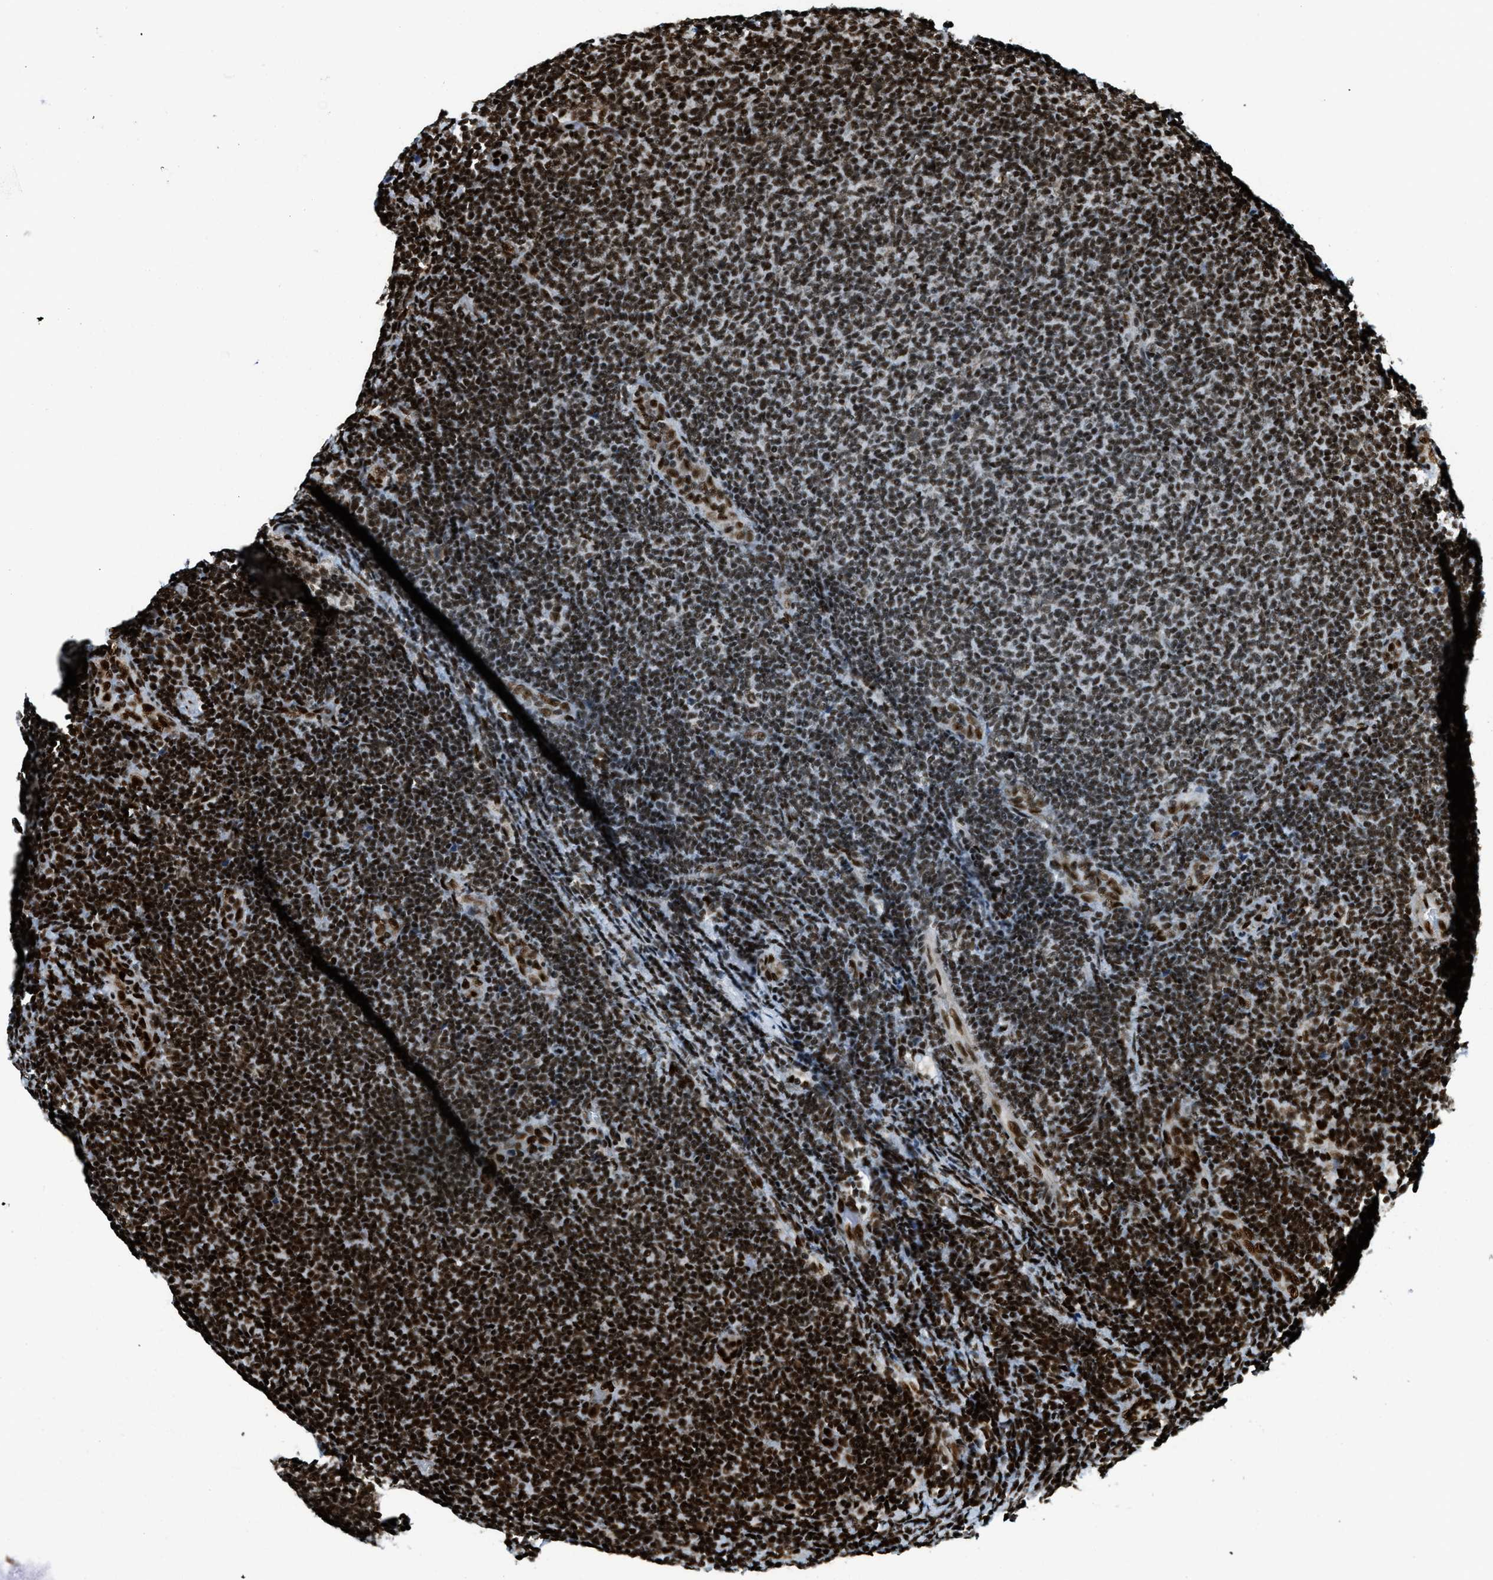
{"staining": {"intensity": "strong", "quantity": "25%-75%", "location": "nuclear"}, "tissue": "lymphoma", "cell_type": "Tumor cells", "image_type": "cancer", "snomed": [{"axis": "morphology", "description": "Malignant lymphoma, non-Hodgkin's type, Low grade"}, {"axis": "topography", "description": "Lymph node"}], "caption": "A brown stain highlights strong nuclear positivity of a protein in low-grade malignant lymphoma, non-Hodgkin's type tumor cells.", "gene": "GABPB1", "patient": {"sex": "male", "age": 66}}